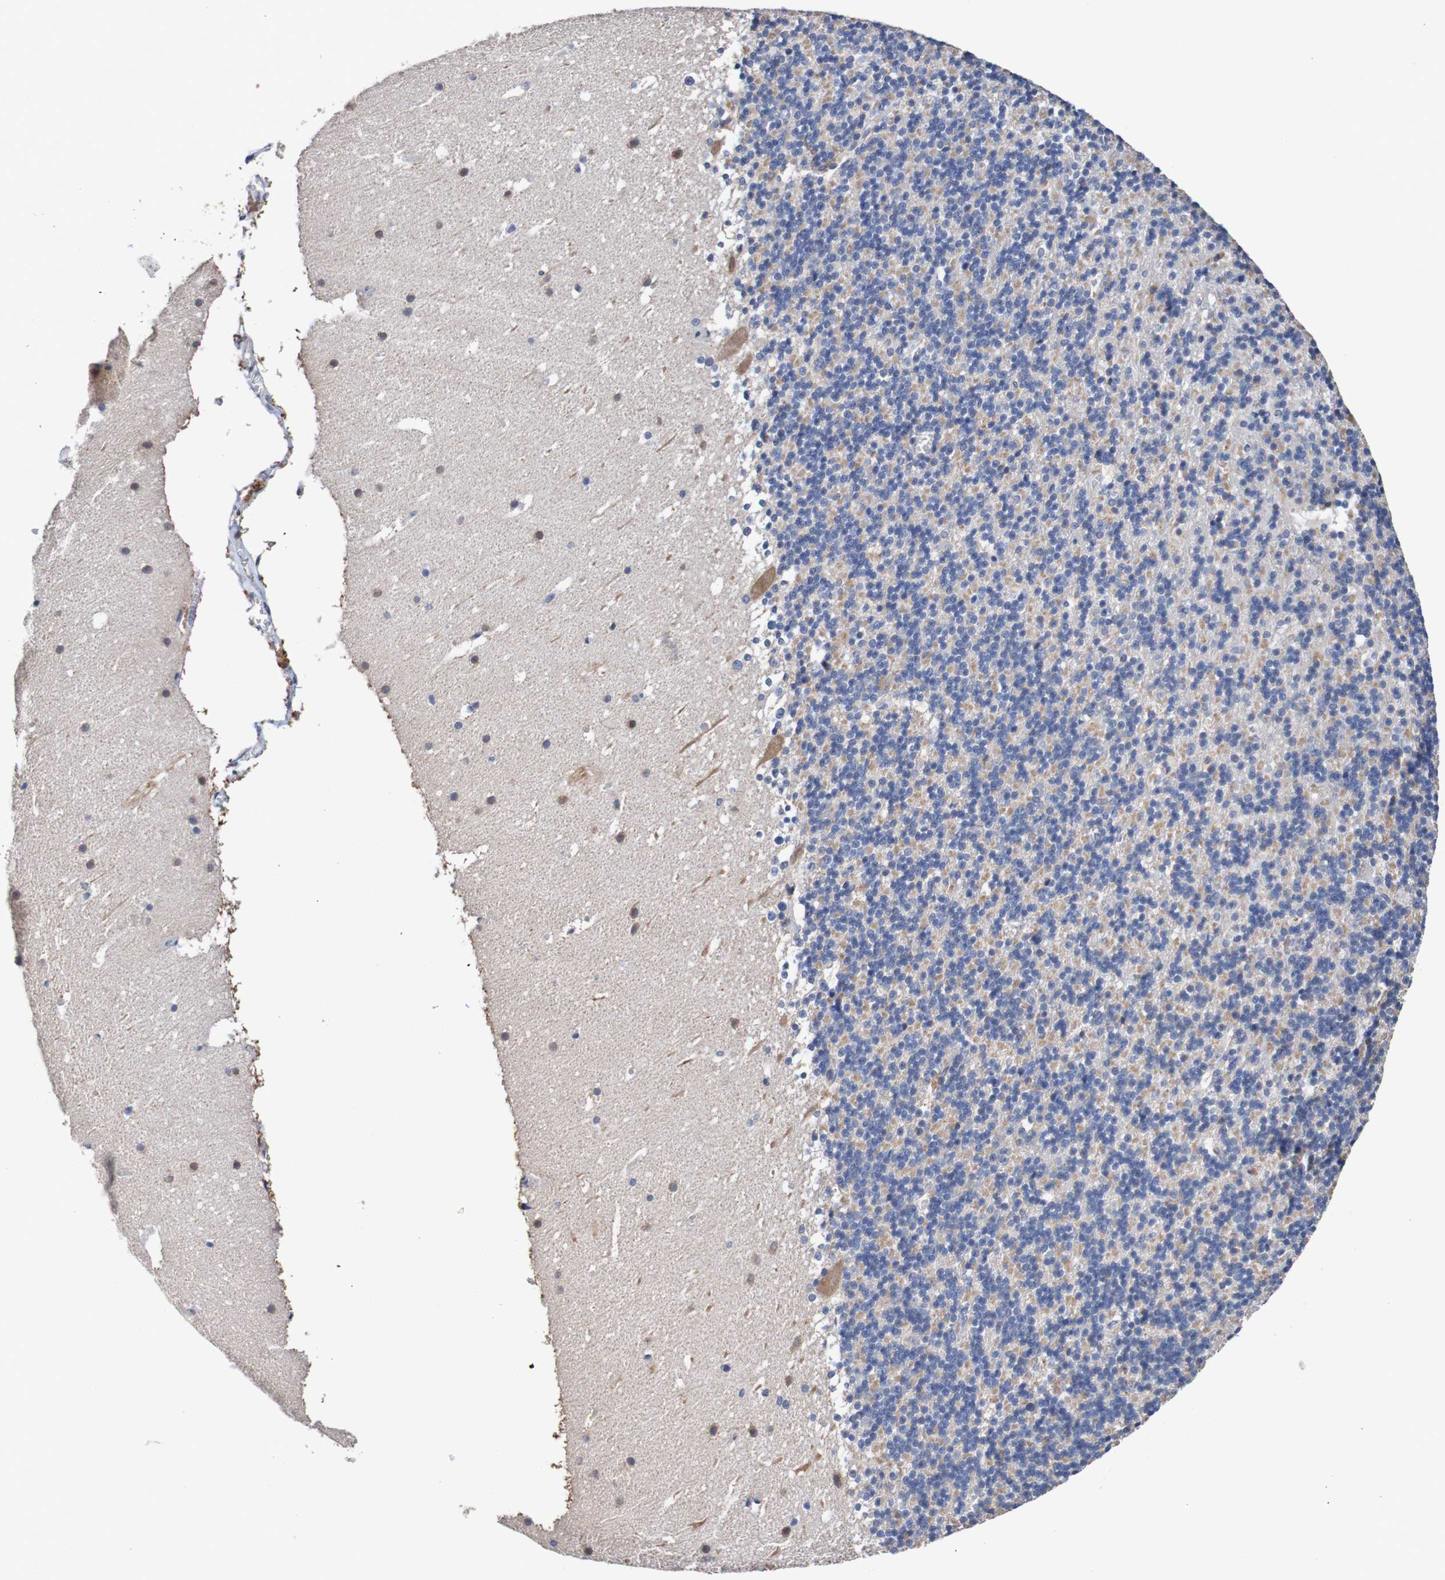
{"staining": {"intensity": "weak", "quantity": "25%-75%", "location": "cytoplasmic/membranous"}, "tissue": "cerebellum", "cell_type": "Cells in granular layer", "image_type": "normal", "snomed": [{"axis": "morphology", "description": "Normal tissue, NOS"}, {"axis": "topography", "description": "Cerebellum"}], "caption": "Immunohistochemistry (IHC) of normal cerebellum shows low levels of weak cytoplasmic/membranous positivity in about 25%-75% of cells in granular layer.", "gene": "FIBP", "patient": {"sex": "male", "age": 45}}